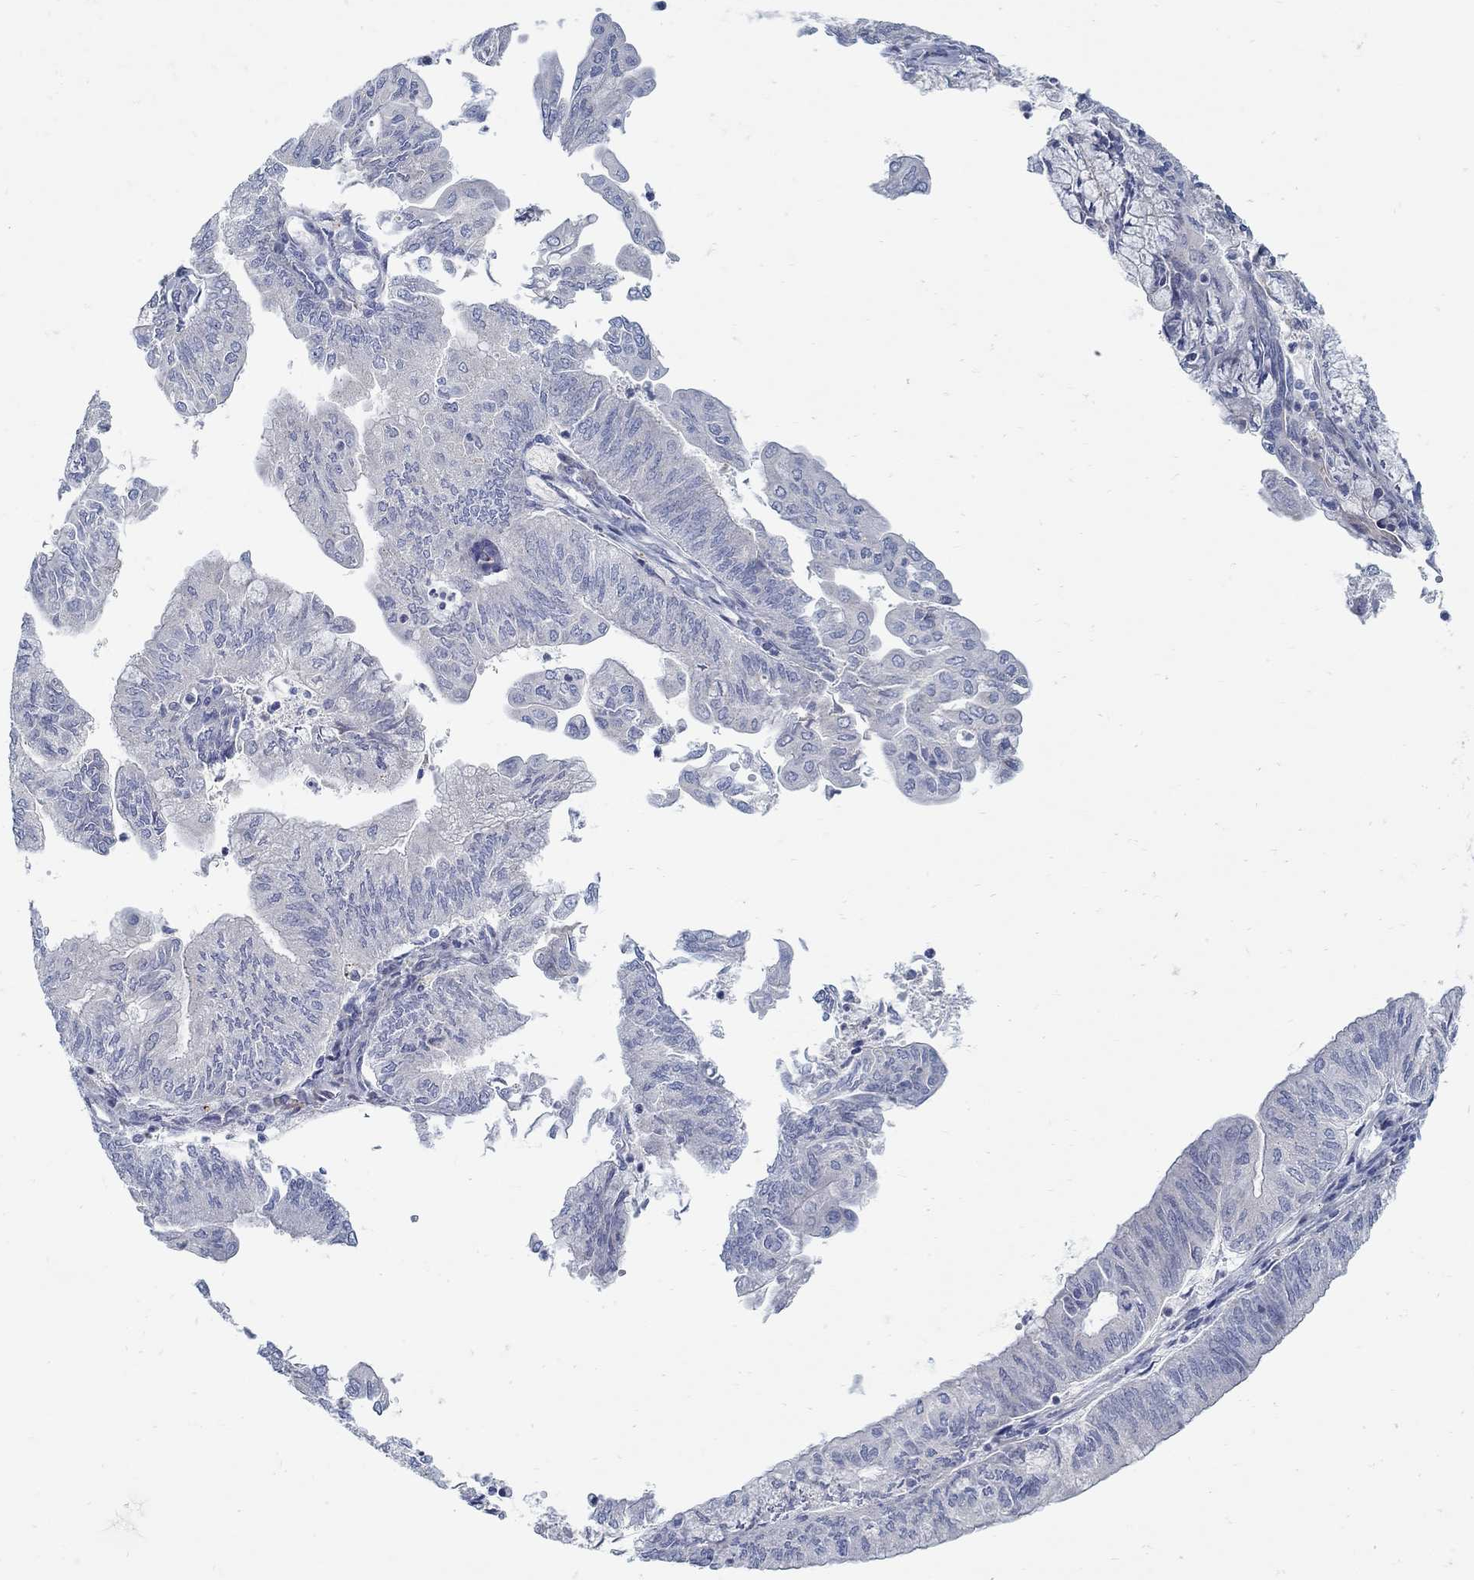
{"staining": {"intensity": "negative", "quantity": "none", "location": "none"}, "tissue": "endometrial cancer", "cell_type": "Tumor cells", "image_type": "cancer", "snomed": [{"axis": "morphology", "description": "Adenocarcinoma, NOS"}, {"axis": "topography", "description": "Endometrium"}], "caption": "Immunohistochemical staining of human adenocarcinoma (endometrial) shows no significant staining in tumor cells. (DAB (3,3'-diaminobenzidine) immunohistochemistry (IHC) visualized using brightfield microscopy, high magnification).", "gene": "ANO7", "patient": {"sex": "female", "age": 59}}